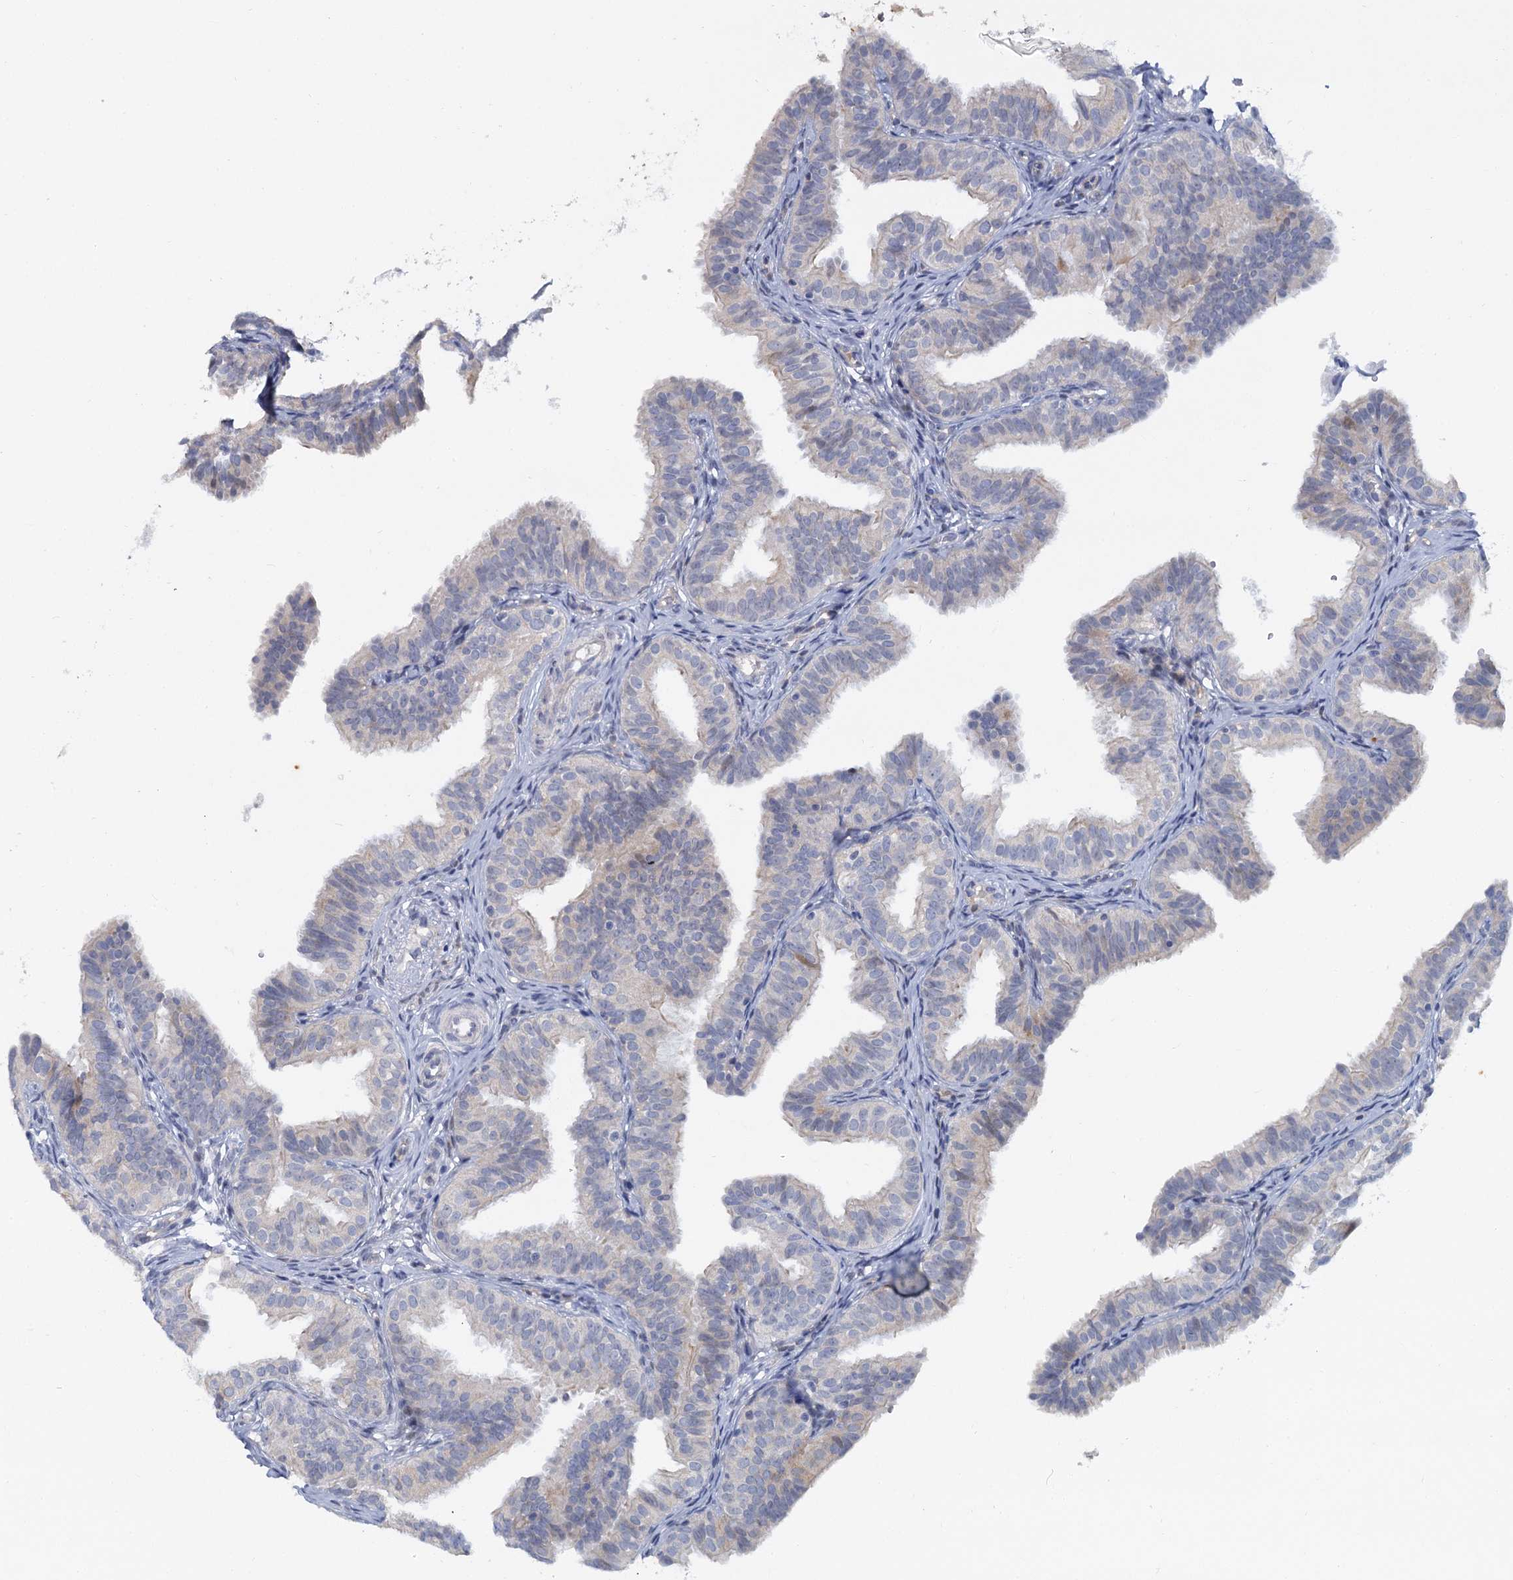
{"staining": {"intensity": "negative", "quantity": "none", "location": "none"}, "tissue": "fallopian tube", "cell_type": "Glandular cells", "image_type": "normal", "snomed": [{"axis": "morphology", "description": "Normal tissue, NOS"}, {"axis": "topography", "description": "Fallopian tube"}], "caption": "Glandular cells are negative for brown protein staining in normal fallopian tube. The staining was performed using DAB to visualize the protein expression in brown, while the nuclei were stained in blue with hematoxylin (Magnification: 20x).", "gene": "ACRBP", "patient": {"sex": "female", "age": 35}}